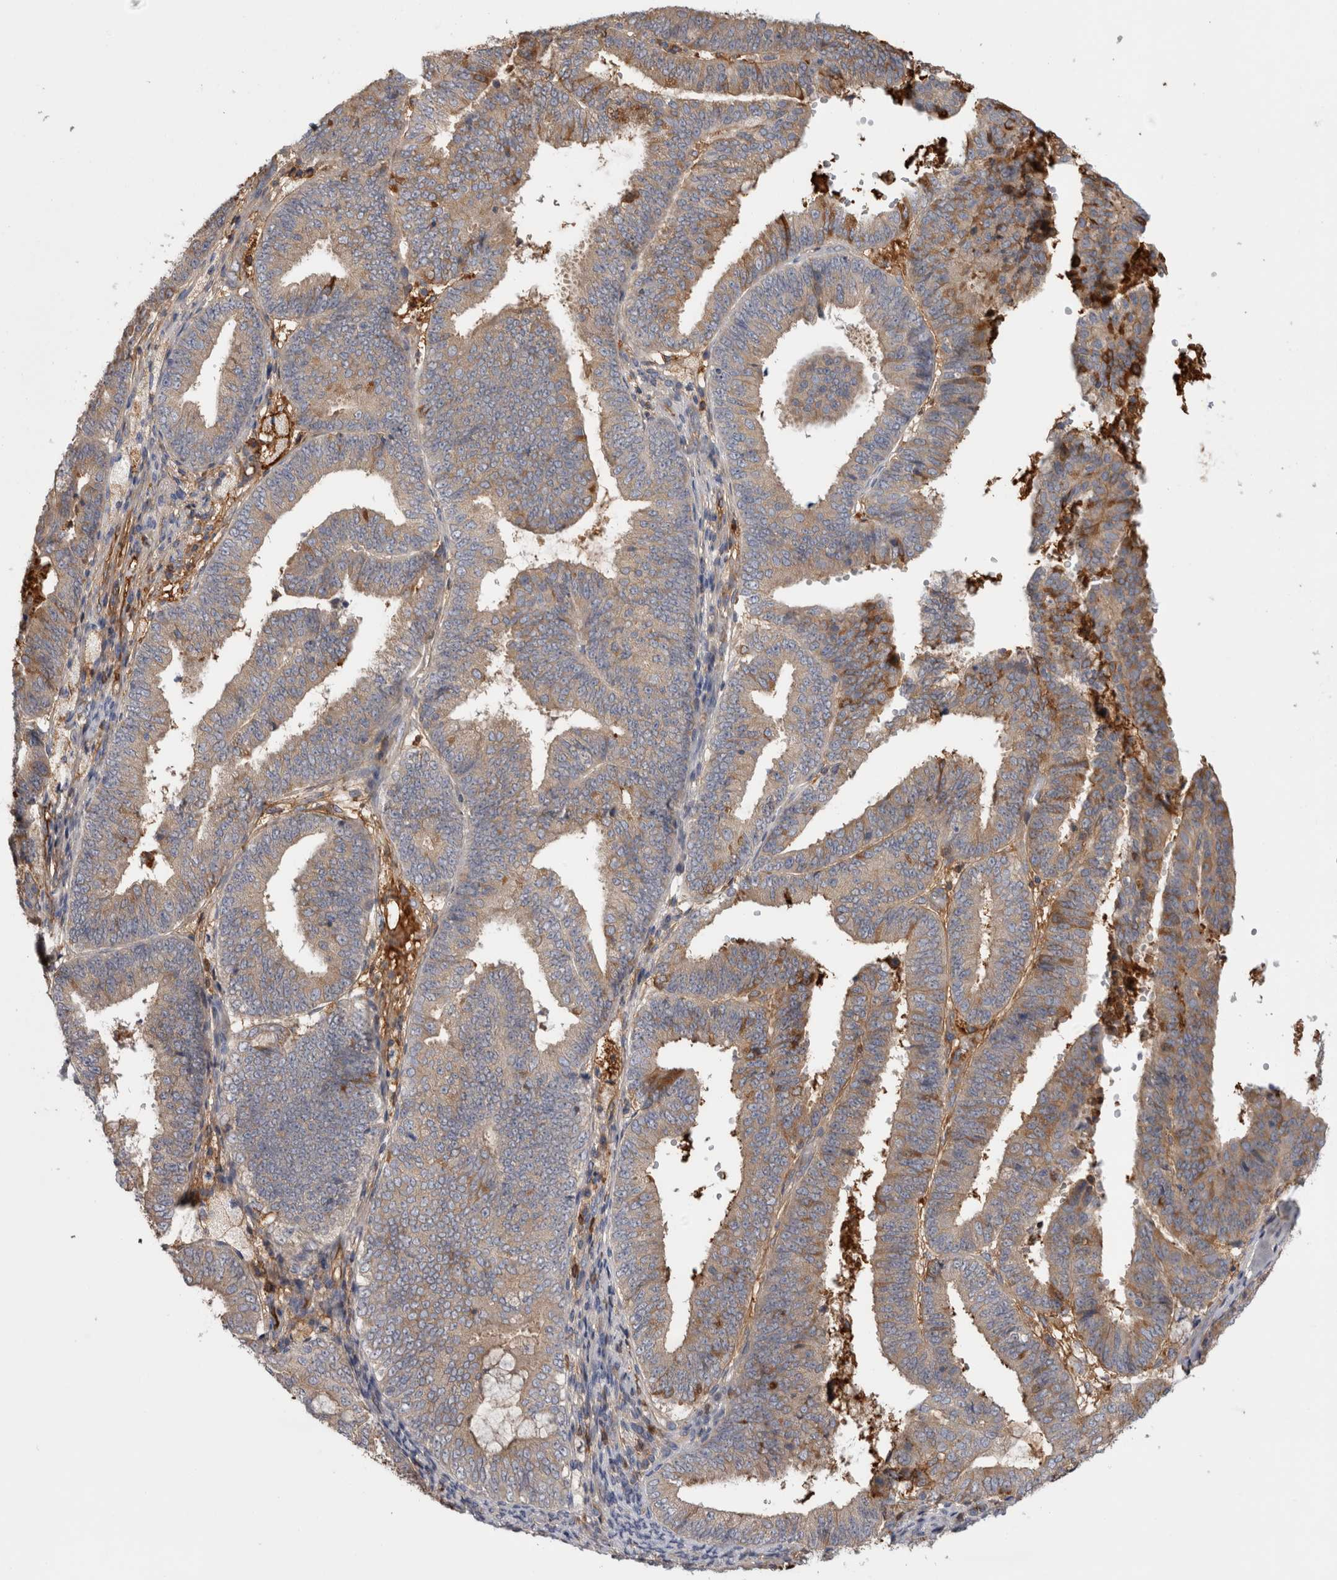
{"staining": {"intensity": "weak", "quantity": ">75%", "location": "cytoplasmic/membranous"}, "tissue": "endometrial cancer", "cell_type": "Tumor cells", "image_type": "cancer", "snomed": [{"axis": "morphology", "description": "Adenocarcinoma, NOS"}, {"axis": "topography", "description": "Endometrium"}], "caption": "A micrograph of human adenocarcinoma (endometrial) stained for a protein shows weak cytoplasmic/membranous brown staining in tumor cells.", "gene": "TBCE", "patient": {"sex": "female", "age": 63}}